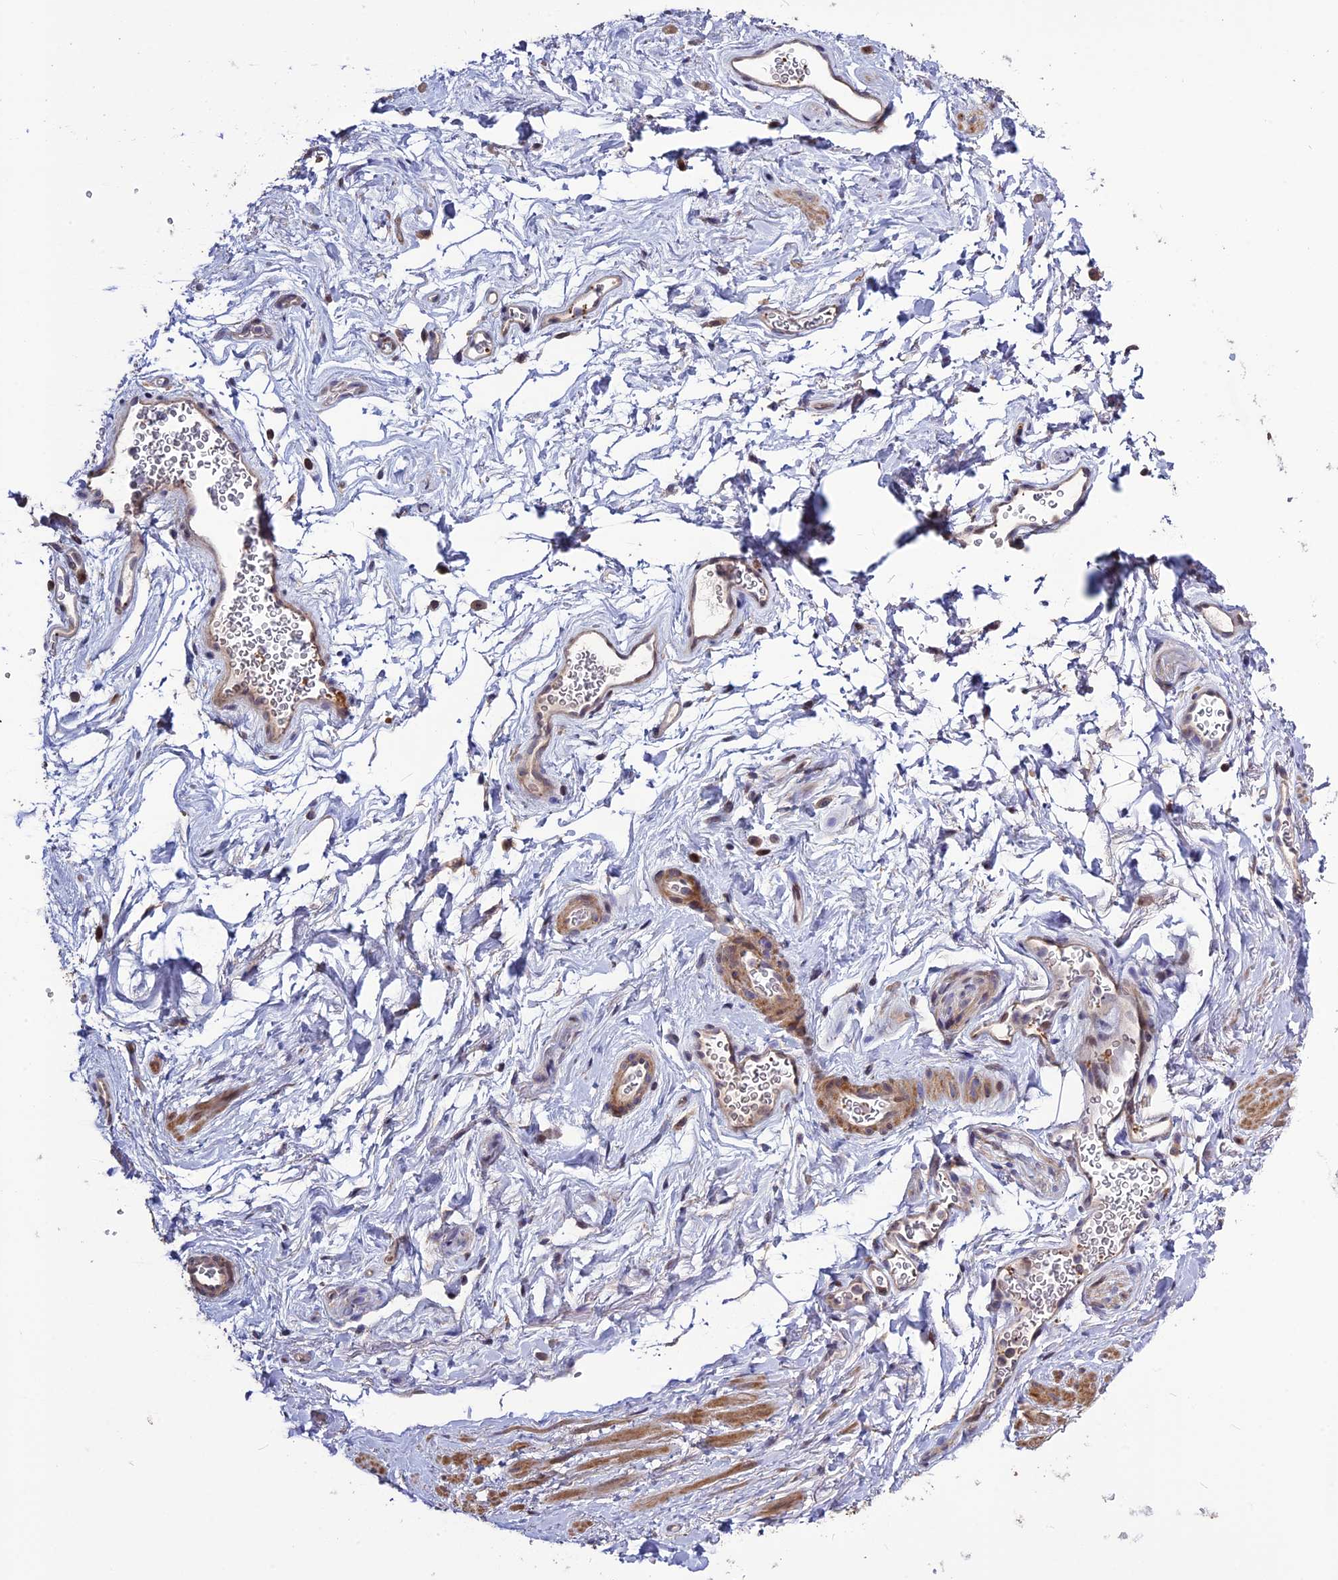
{"staining": {"intensity": "moderate", "quantity": "25%-75%", "location": "cytoplasmic/membranous"}, "tissue": "smooth muscle", "cell_type": "Smooth muscle cells", "image_type": "normal", "snomed": [{"axis": "morphology", "description": "Normal tissue, NOS"}, {"axis": "topography", "description": "Smooth muscle"}, {"axis": "topography", "description": "Peripheral nerve tissue"}], "caption": "Smooth muscle cells reveal moderate cytoplasmic/membranous staining in approximately 25%-75% of cells in benign smooth muscle.", "gene": "SPG21", "patient": {"sex": "male", "age": 69}}